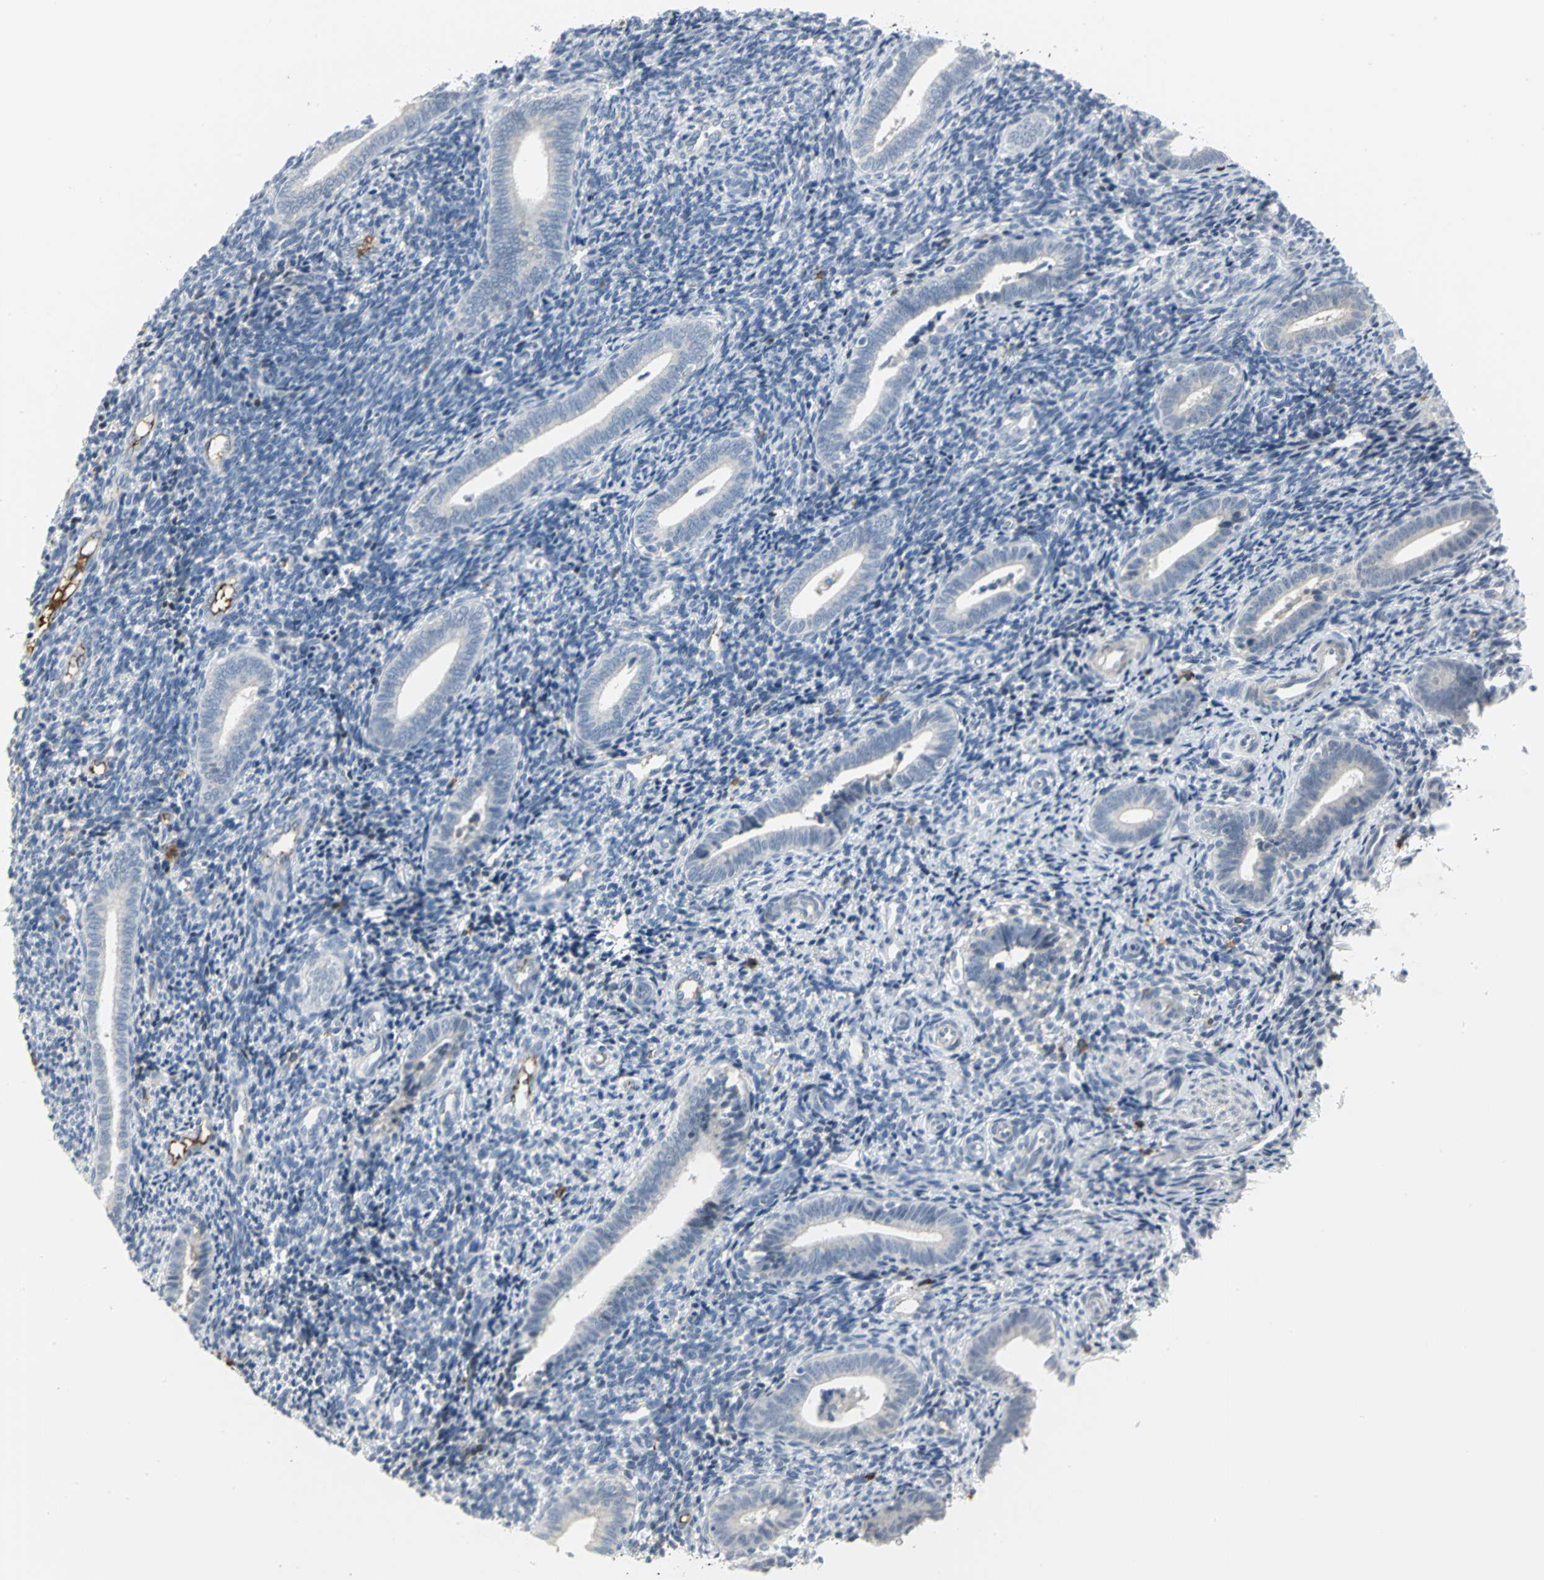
{"staining": {"intensity": "negative", "quantity": "none", "location": "none"}, "tissue": "endometrium", "cell_type": "Cells in endometrial stroma", "image_type": "normal", "snomed": [{"axis": "morphology", "description": "Normal tissue, NOS"}, {"axis": "topography", "description": "Uterus"}, {"axis": "topography", "description": "Endometrium"}], "caption": "Immunohistochemistry of benign endometrium demonstrates no positivity in cells in endometrial stroma. (DAB (3,3'-diaminobenzidine) immunohistochemistry visualized using brightfield microscopy, high magnification).", "gene": "ZIC1", "patient": {"sex": "female", "age": 33}}